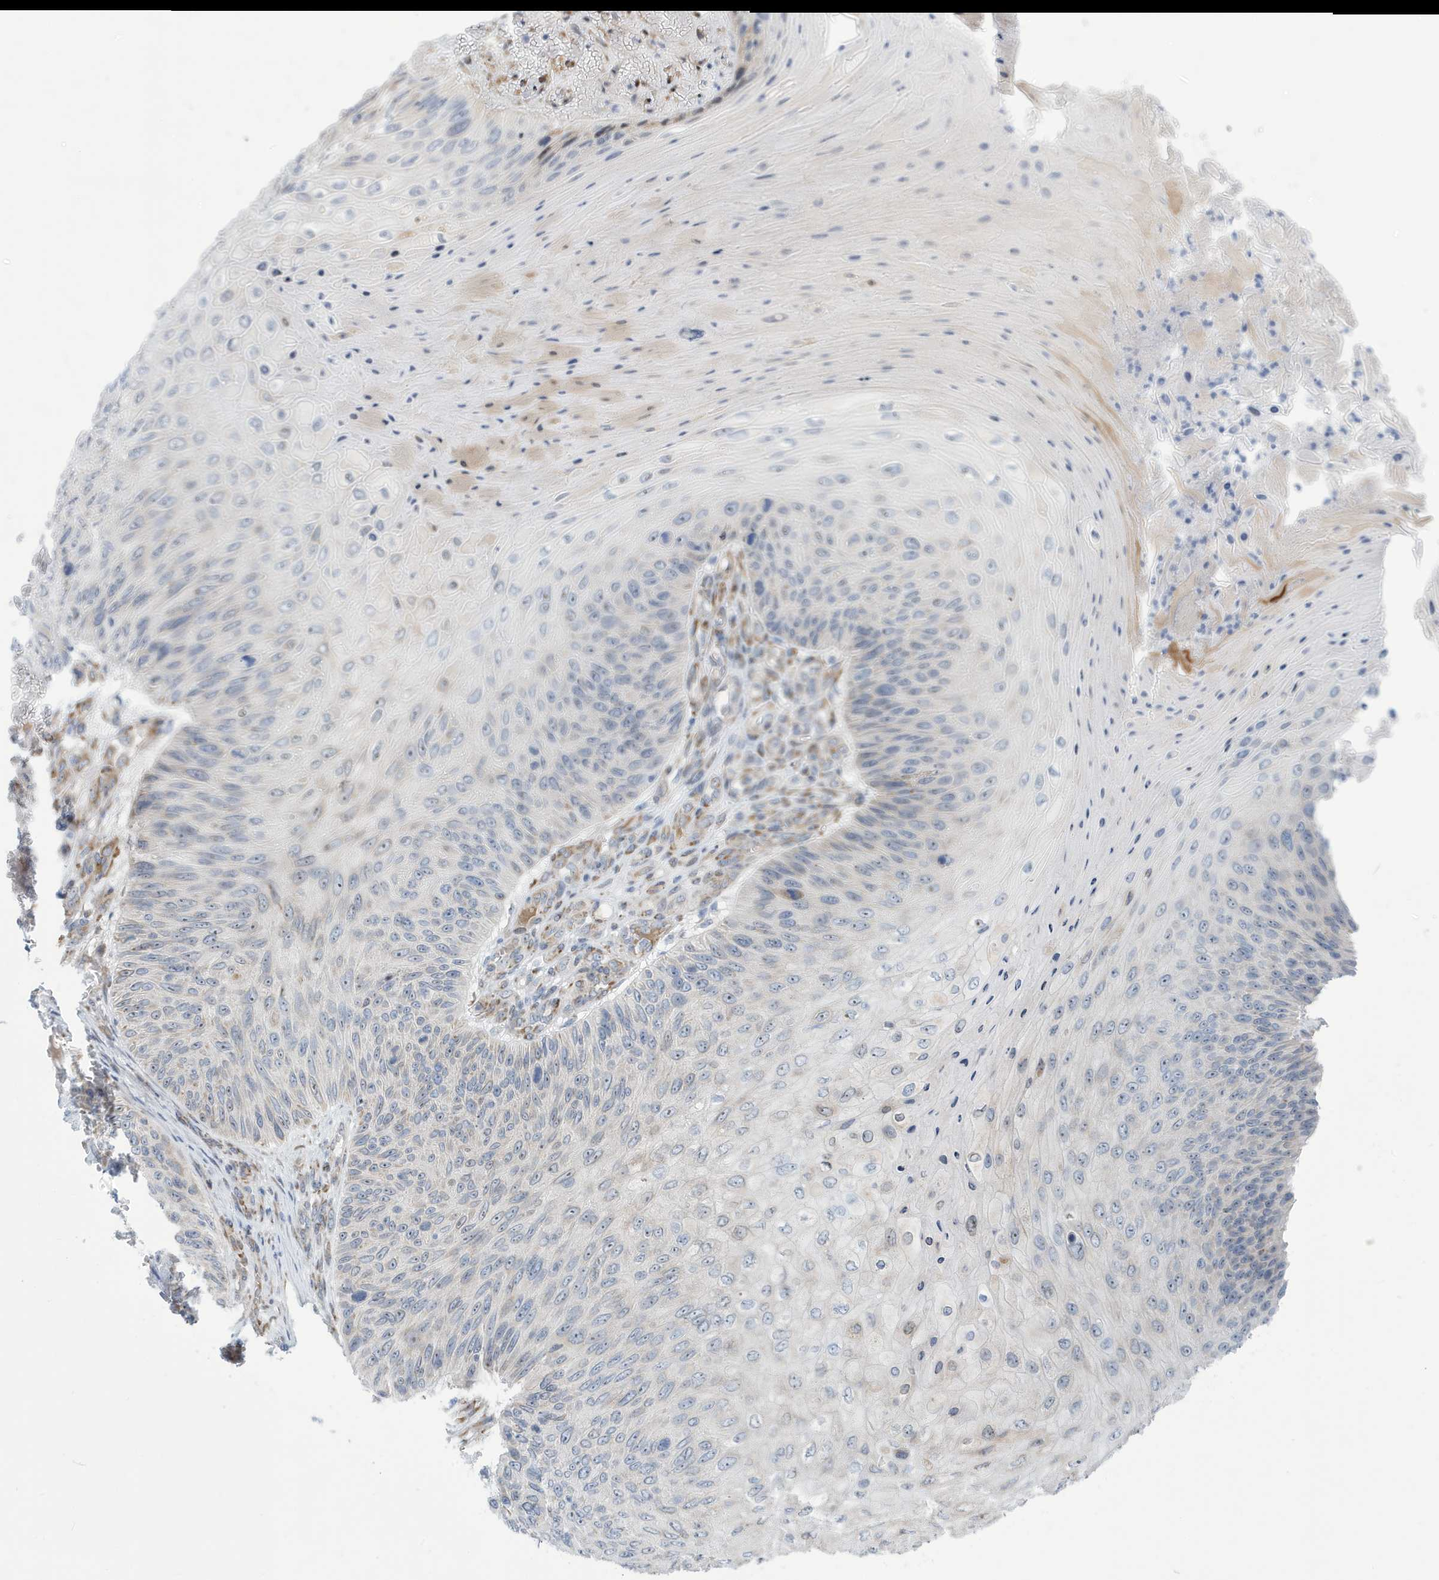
{"staining": {"intensity": "negative", "quantity": "none", "location": "none"}, "tissue": "skin cancer", "cell_type": "Tumor cells", "image_type": "cancer", "snomed": [{"axis": "morphology", "description": "Squamous cell carcinoma, NOS"}, {"axis": "topography", "description": "Skin"}], "caption": "Immunohistochemical staining of skin squamous cell carcinoma reveals no significant staining in tumor cells.", "gene": "SEMA3F", "patient": {"sex": "female", "age": 88}}